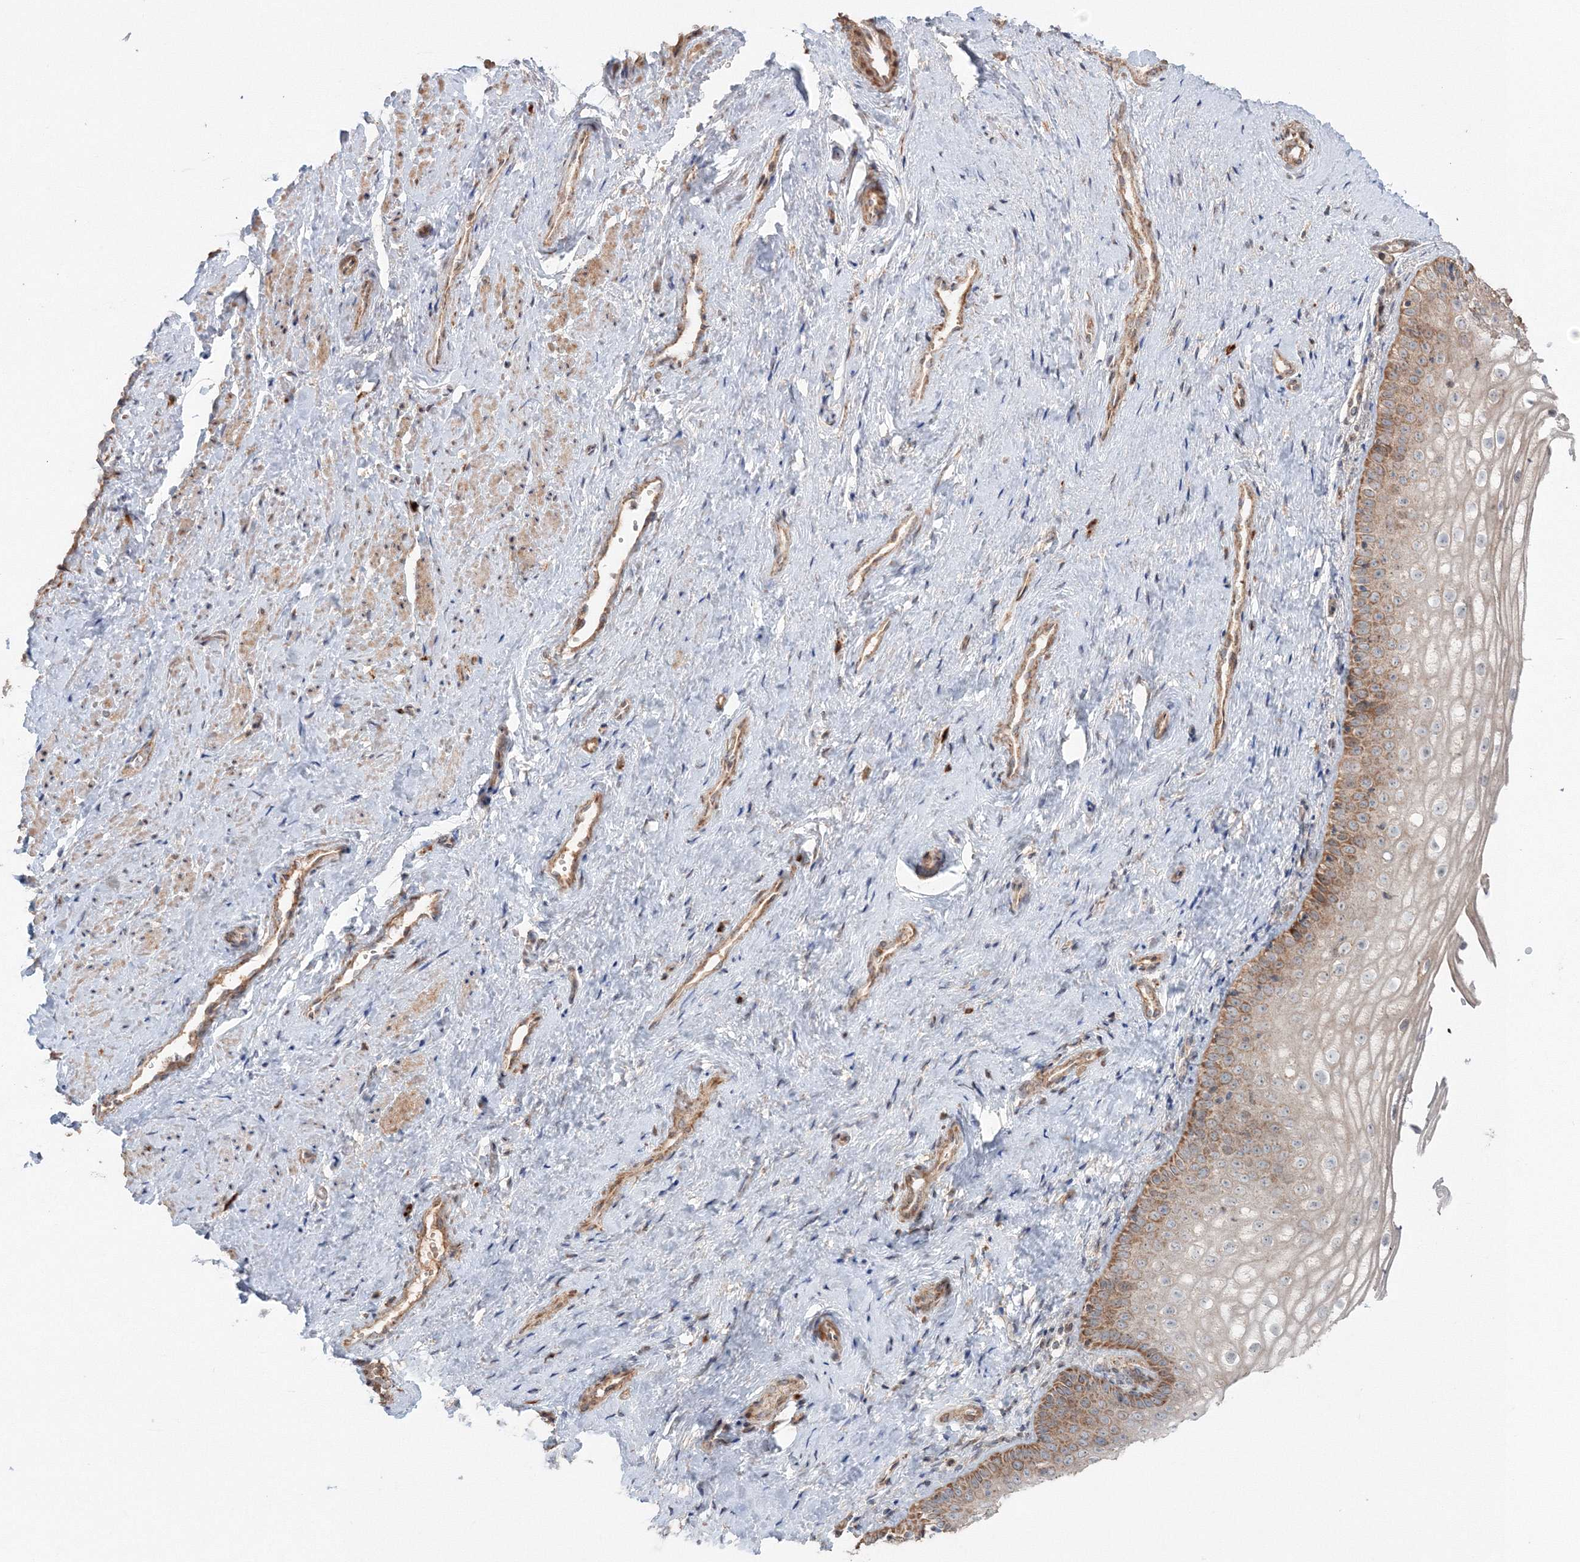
{"staining": {"intensity": "moderate", "quantity": "25%-75%", "location": "cytoplasmic/membranous"}, "tissue": "vagina", "cell_type": "Squamous epithelial cells", "image_type": "normal", "snomed": [{"axis": "morphology", "description": "Normal tissue, NOS"}, {"axis": "topography", "description": "Vagina"}], "caption": "Immunohistochemical staining of benign human vagina exhibits medium levels of moderate cytoplasmic/membranous staining in about 25%-75% of squamous epithelial cells.", "gene": "NOA1", "patient": {"sex": "female", "age": 46}}